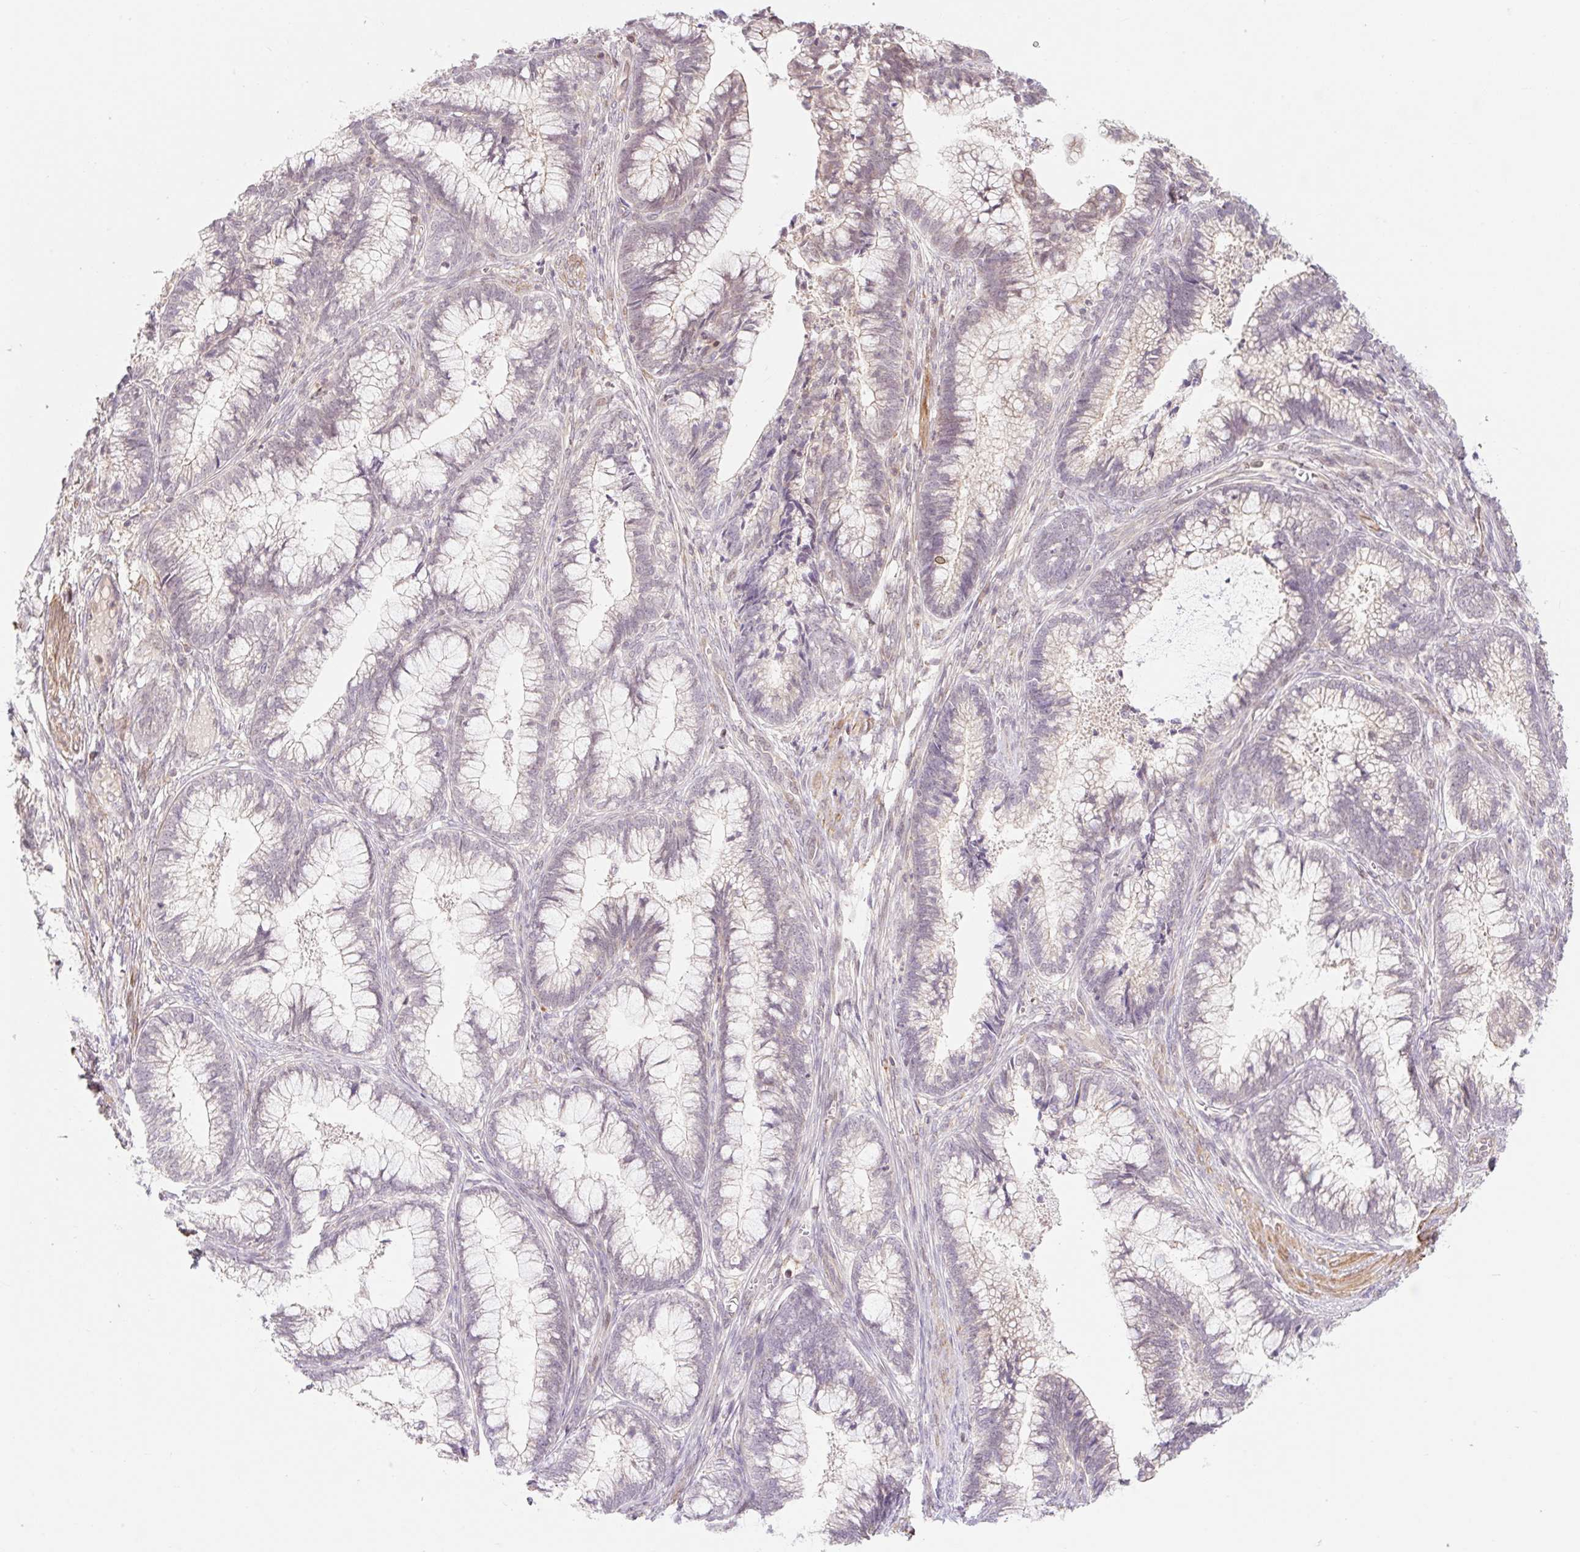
{"staining": {"intensity": "negative", "quantity": "none", "location": "none"}, "tissue": "cervical cancer", "cell_type": "Tumor cells", "image_type": "cancer", "snomed": [{"axis": "morphology", "description": "Adenocarcinoma, NOS"}, {"axis": "topography", "description": "Cervix"}], "caption": "Histopathology image shows no protein expression in tumor cells of cervical adenocarcinoma tissue.", "gene": "EMC10", "patient": {"sex": "female", "age": 44}}